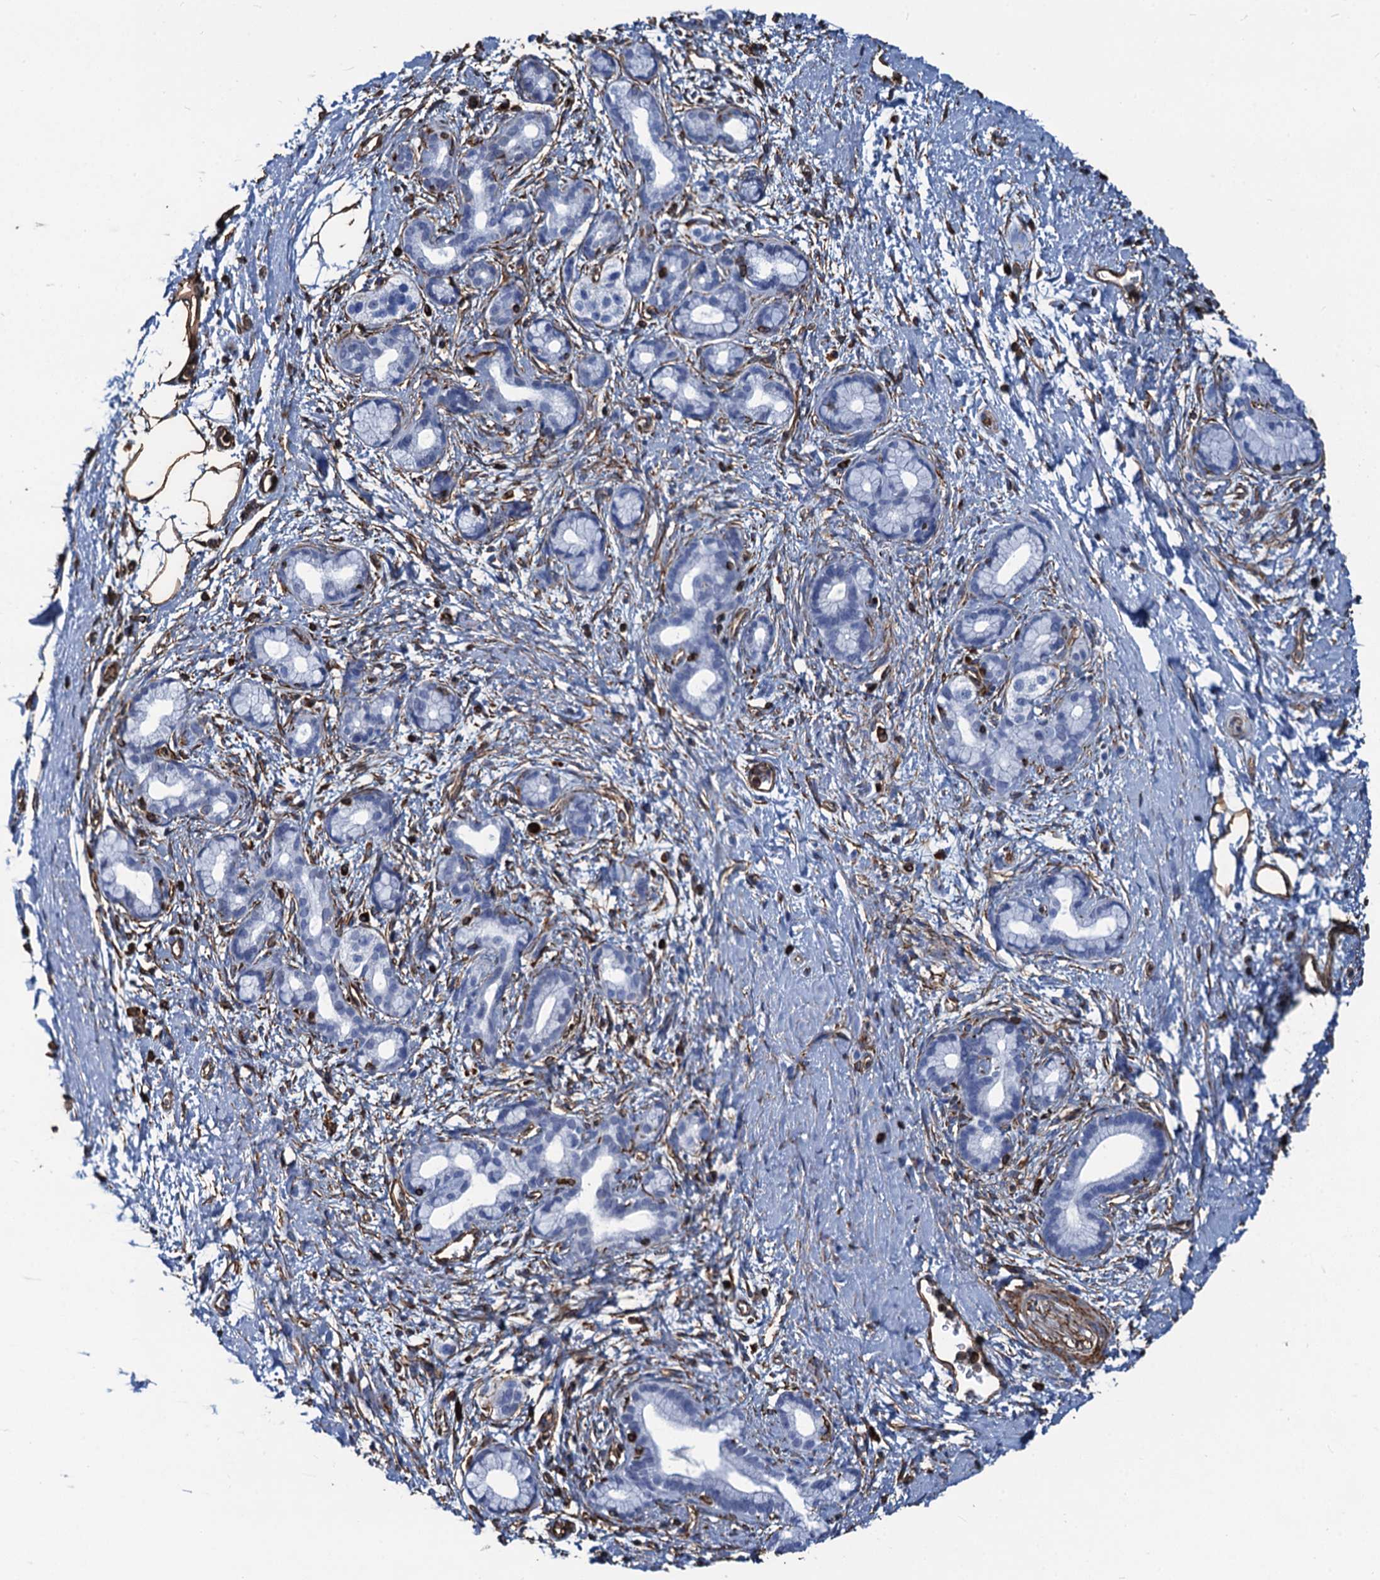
{"staining": {"intensity": "negative", "quantity": "none", "location": "none"}, "tissue": "pancreatic cancer", "cell_type": "Tumor cells", "image_type": "cancer", "snomed": [{"axis": "morphology", "description": "Adenocarcinoma, NOS"}, {"axis": "topography", "description": "Pancreas"}], "caption": "An immunohistochemistry micrograph of pancreatic cancer (adenocarcinoma) is shown. There is no staining in tumor cells of pancreatic cancer (adenocarcinoma). (Brightfield microscopy of DAB (3,3'-diaminobenzidine) immunohistochemistry (IHC) at high magnification).", "gene": "PGM2", "patient": {"sex": "male", "age": 58}}